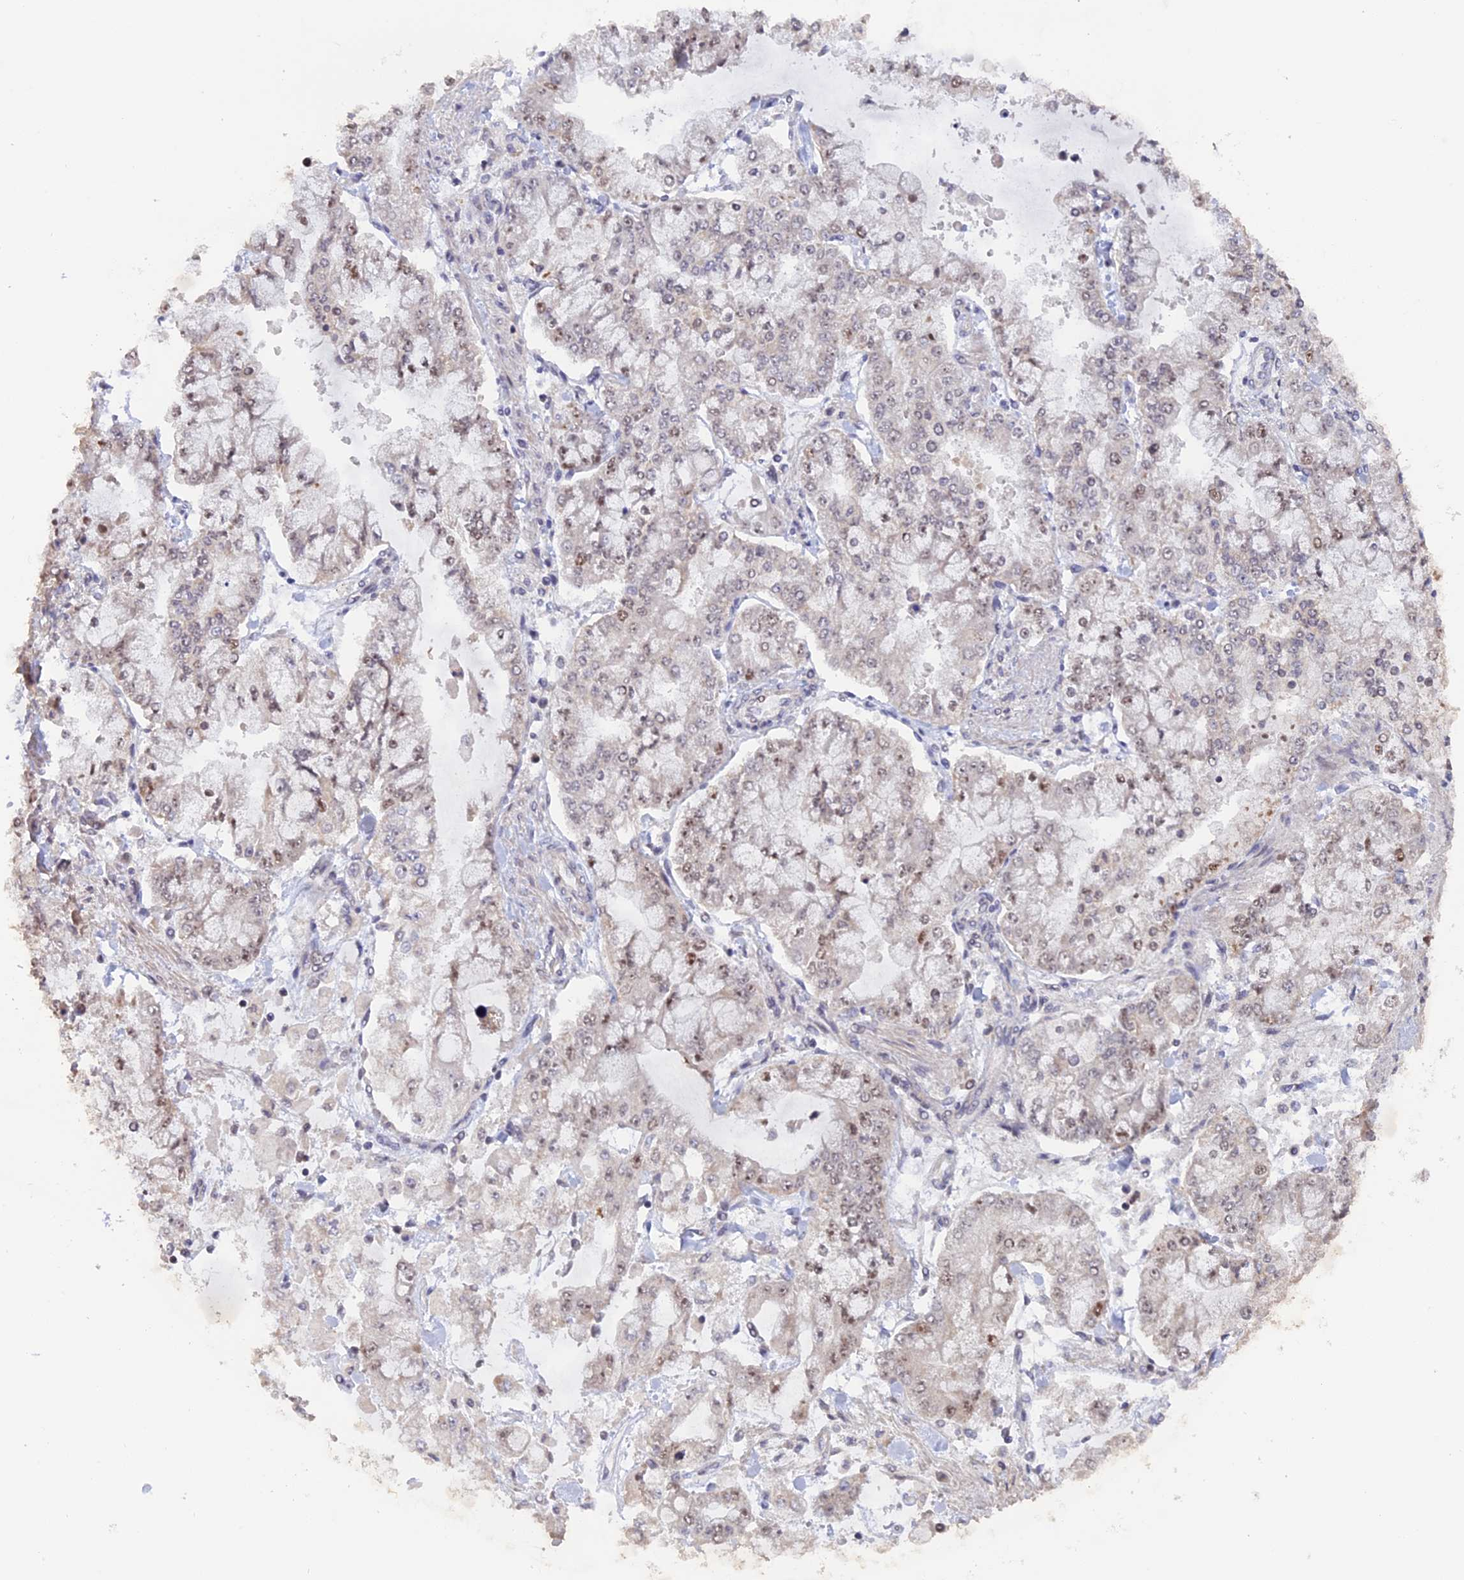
{"staining": {"intensity": "weak", "quantity": "25%-75%", "location": "nuclear"}, "tissue": "stomach cancer", "cell_type": "Tumor cells", "image_type": "cancer", "snomed": [{"axis": "morphology", "description": "Normal tissue, NOS"}, {"axis": "morphology", "description": "Adenocarcinoma, NOS"}, {"axis": "topography", "description": "Stomach, upper"}, {"axis": "topography", "description": "Stomach"}], "caption": "Stomach adenocarcinoma stained with IHC displays weak nuclear staining in approximately 25%-75% of tumor cells.", "gene": "RFC5", "patient": {"sex": "male", "age": 76}}